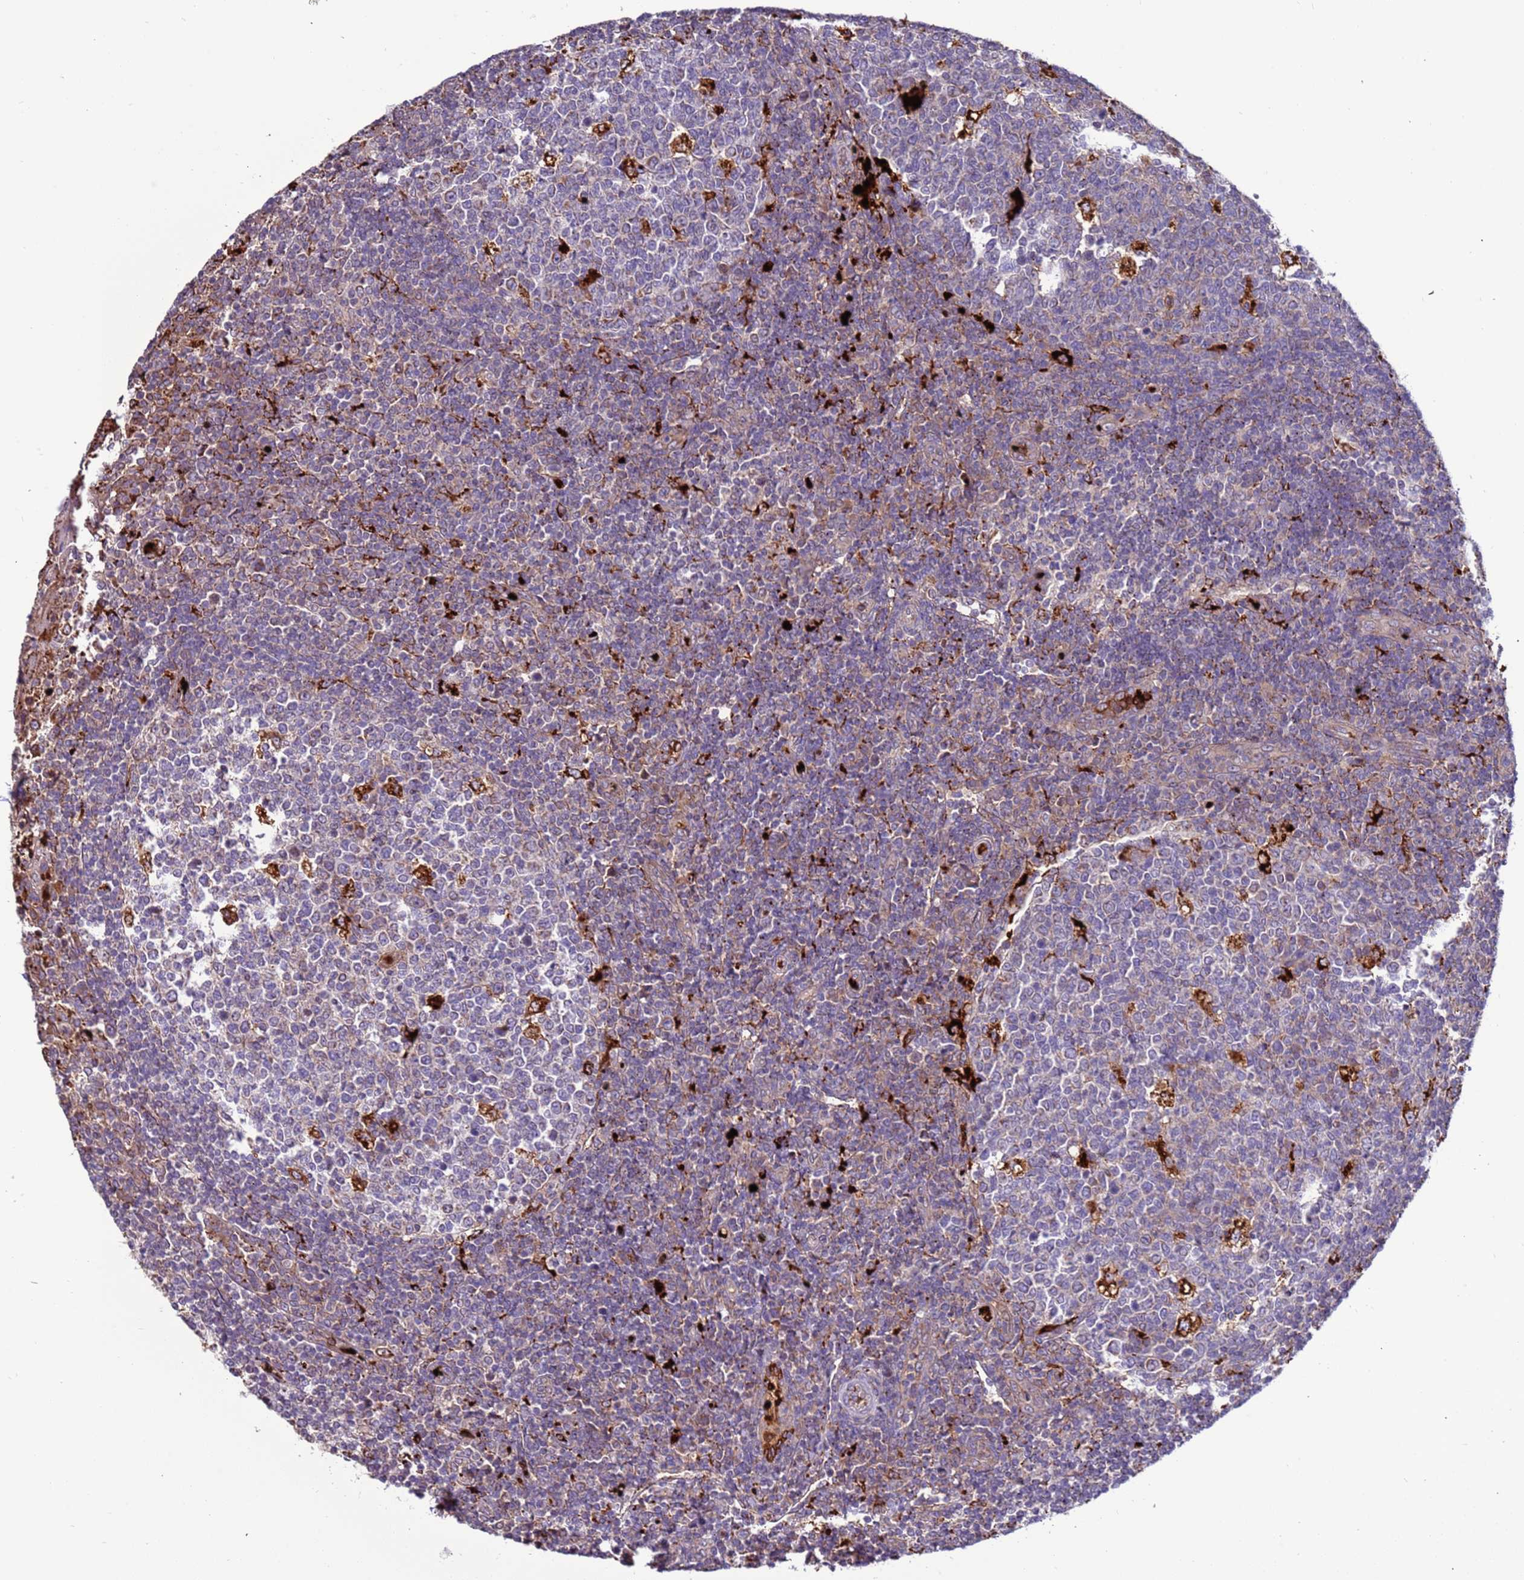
{"staining": {"intensity": "strong", "quantity": "<25%", "location": "cytoplasmic/membranous"}, "tissue": "tonsil", "cell_type": "Germinal center cells", "image_type": "normal", "snomed": [{"axis": "morphology", "description": "Normal tissue, NOS"}, {"axis": "topography", "description": "Tonsil"}], "caption": "Germinal center cells show strong cytoplasmic/membranous expression in about <25% of cells in unremarkable tonsil. (DAB (3,3'-diaminobenzidine) IHC with brightfield microscopy, high magnification).", "gene": "VPS36", "patient": {"sex": "female", "age": 19}}